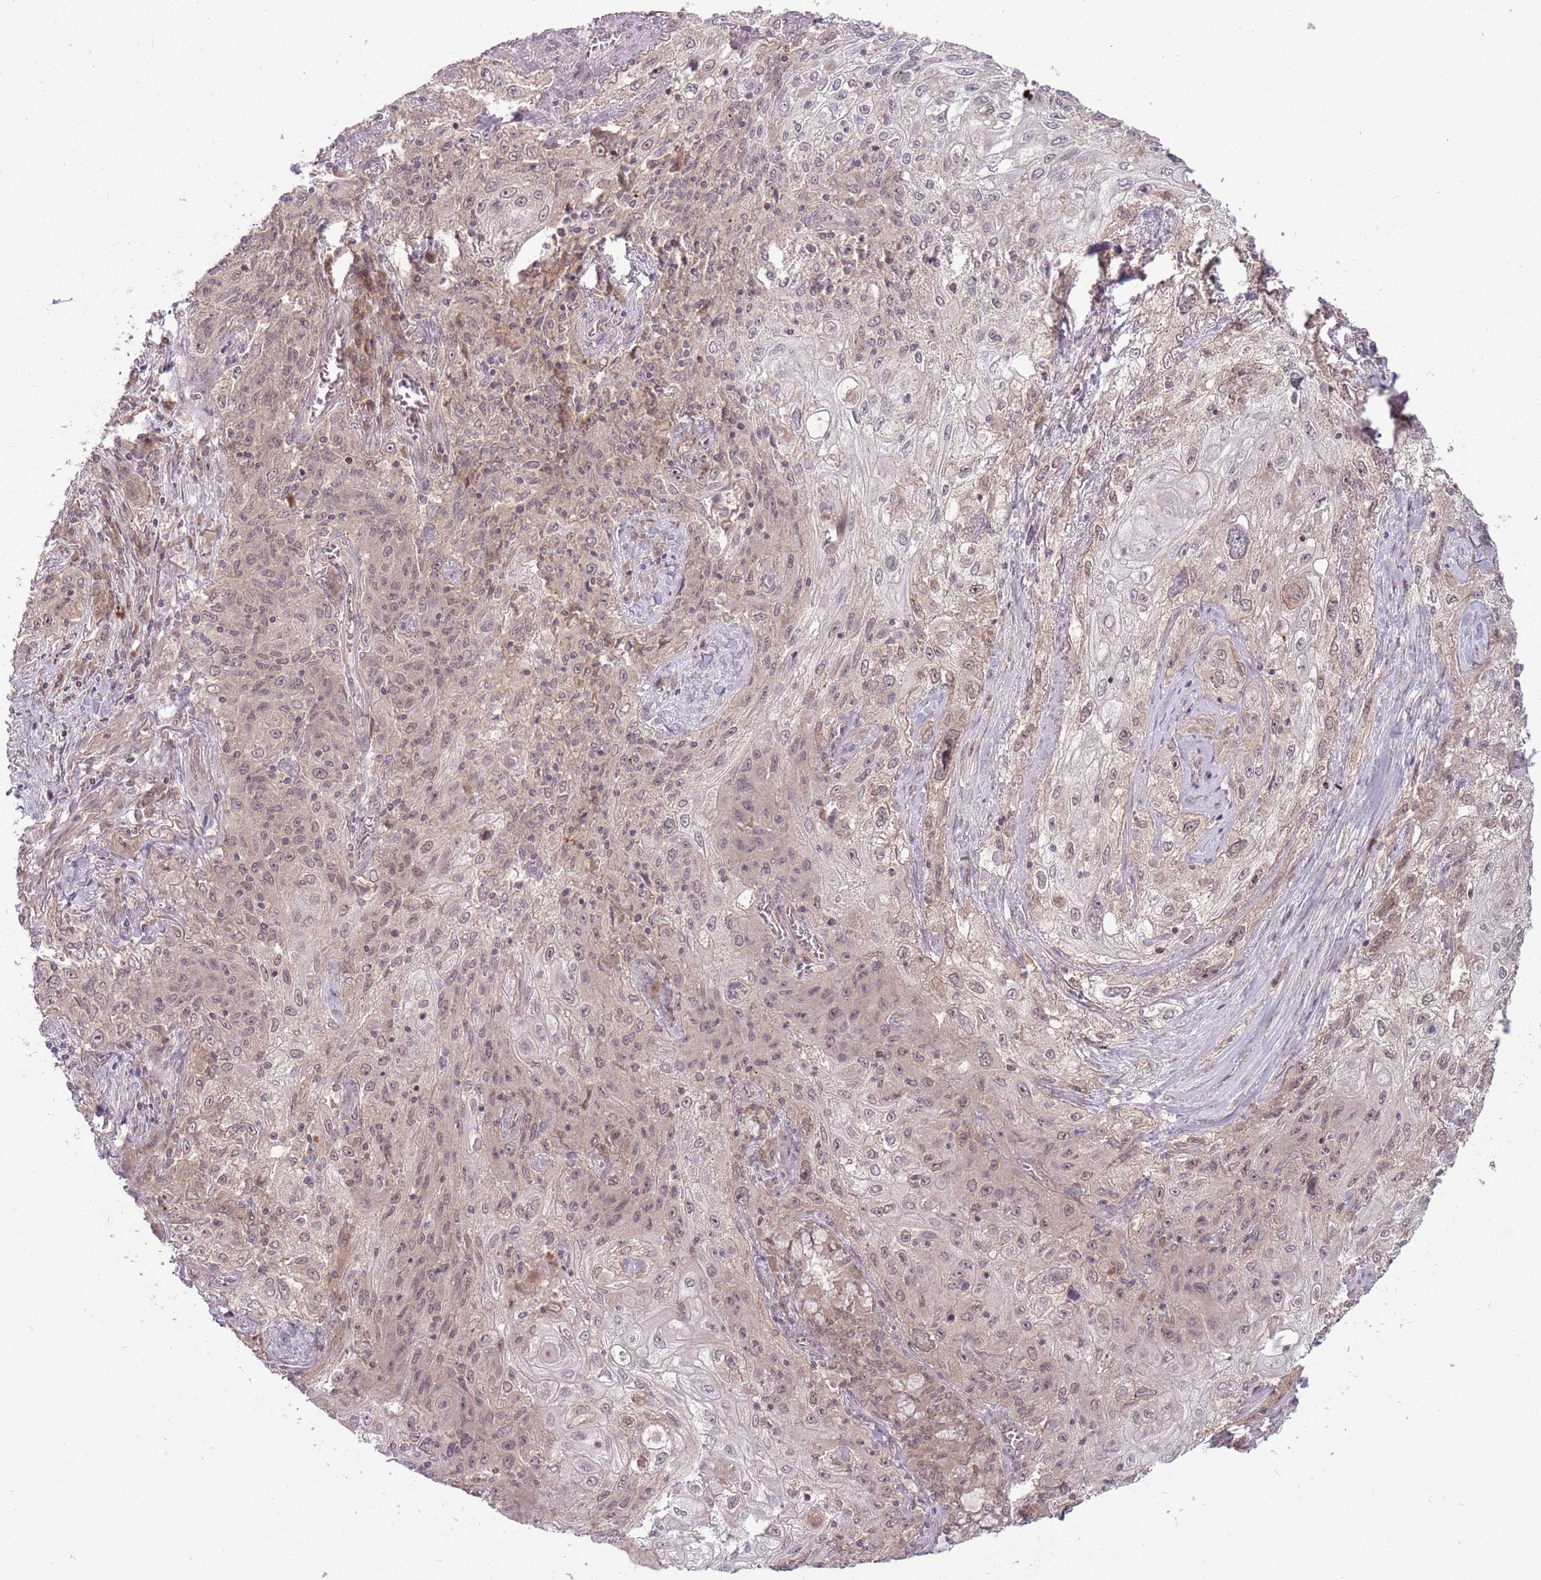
{"staining": {"intensity": "weak", "quantity": "<25%", "location": "cytoplasmic/membranous"}, "tissue": "lung cancer", "cell_type": "Tumor cells", "image_type": "cancer", "snomed": [{"axis": "morphology", "description": "Squamous cell carcinoma, NOS"}, {"axis": "topography", "description": "Lung"}], "caption": "The immunohistochemistry micrograph has no significant positivity in tumor cells of lung squamous cell carcinoma tissue.", "gene": "ADAMTS3", "patient": {"sex": "female", "age": 69}}